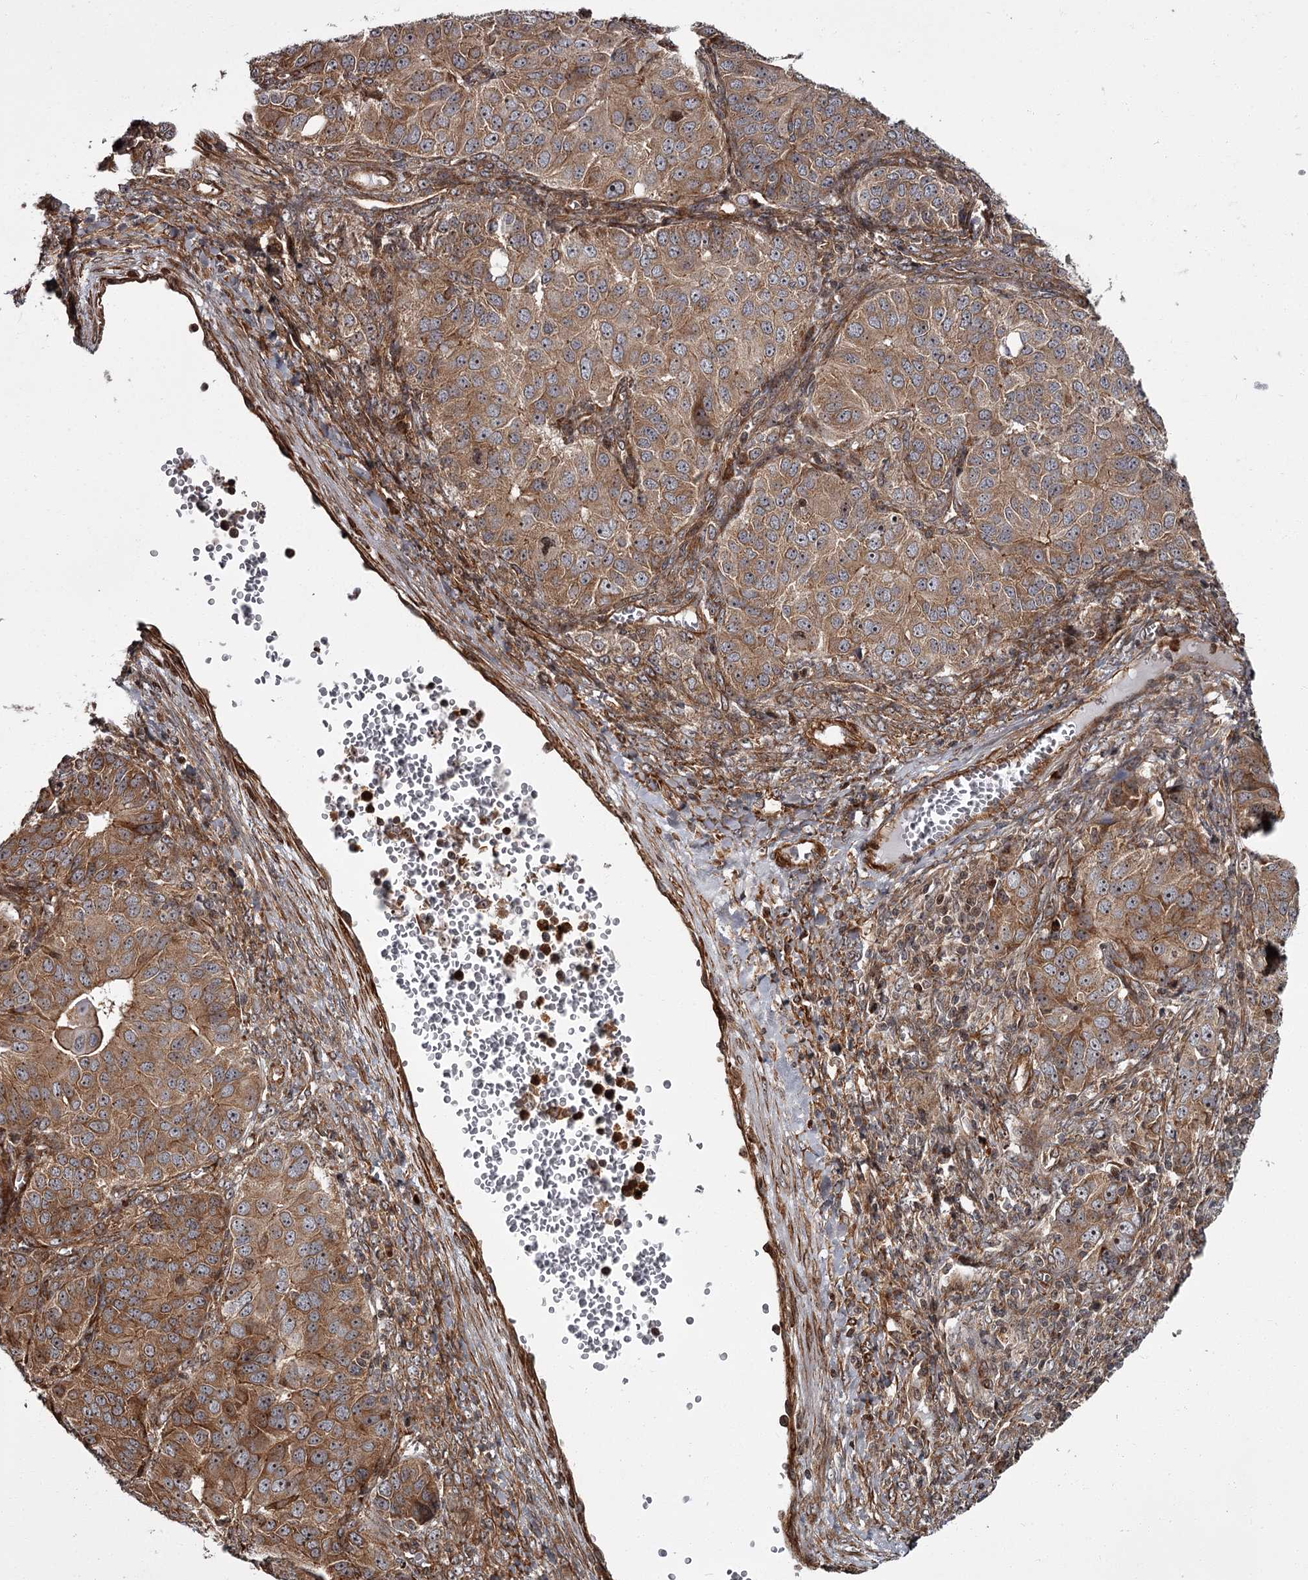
{"staining": {"intensity": "moderate", "quantity": ">75%", "location": "cytoplasmic/membranous,nuclear"}, "tissue": "ovarian cancer", "cell_type": "Tumor cells", "image_type": "cancer", "snomed": [{"axis": "morphology", "description": "Carcinoma, endometroid"}, {"axis": "topography", "description": "Ovary"}], "caption": "Human ovarian cancer (endometroid carcinoma) stained with a brown dye demonstrates moderate cytoplasmic/membranous and nuclear positive staining in about >75% of tumor cells.", "gene": "THAP9", "patient": {"sex": "female", "age": 51}}